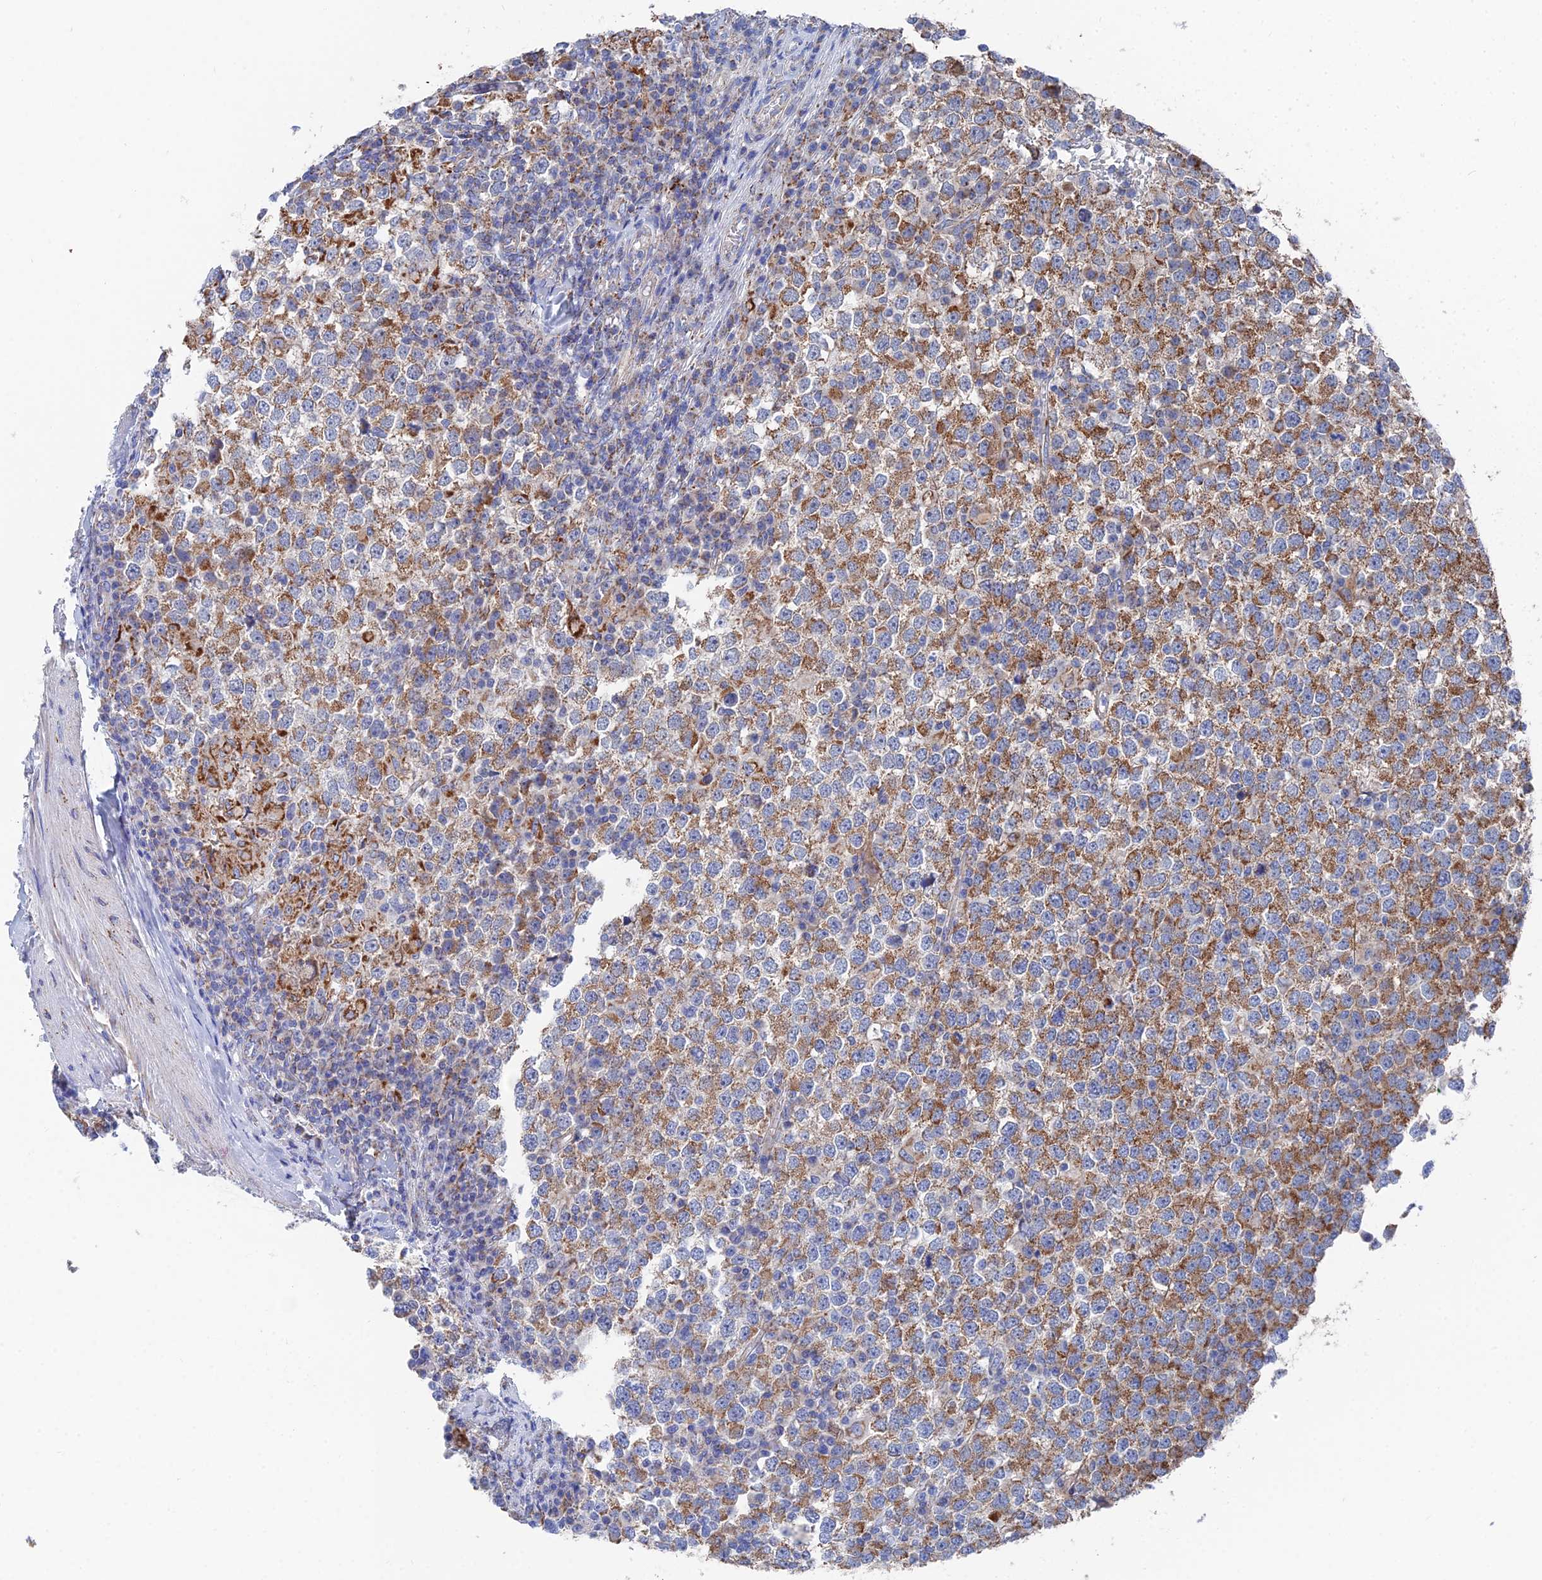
{"staining": {"intensity": "moderate", "quantity": ">75%", "location": "cytoplasmic/membranous"}, "tissue": "testis cancer", "cell_type": "Tumor cells", "image_type": "cancer", "snomed": [{"axis": "morphology", "description": "Seminoma, NOS"}, {"axis": "topography", "description": "Testis"}], "caption": "Immunohistochemistry (IHC) of testis seminoma demonstrates medium levels of moderate cytoplasmic/membranous staining in about >75% of tumor cells. (Brightfield microscopy of DAB IHC at high magnification).", "gene": "IFT80", "patient": {"sex": "male", "age": 65}}